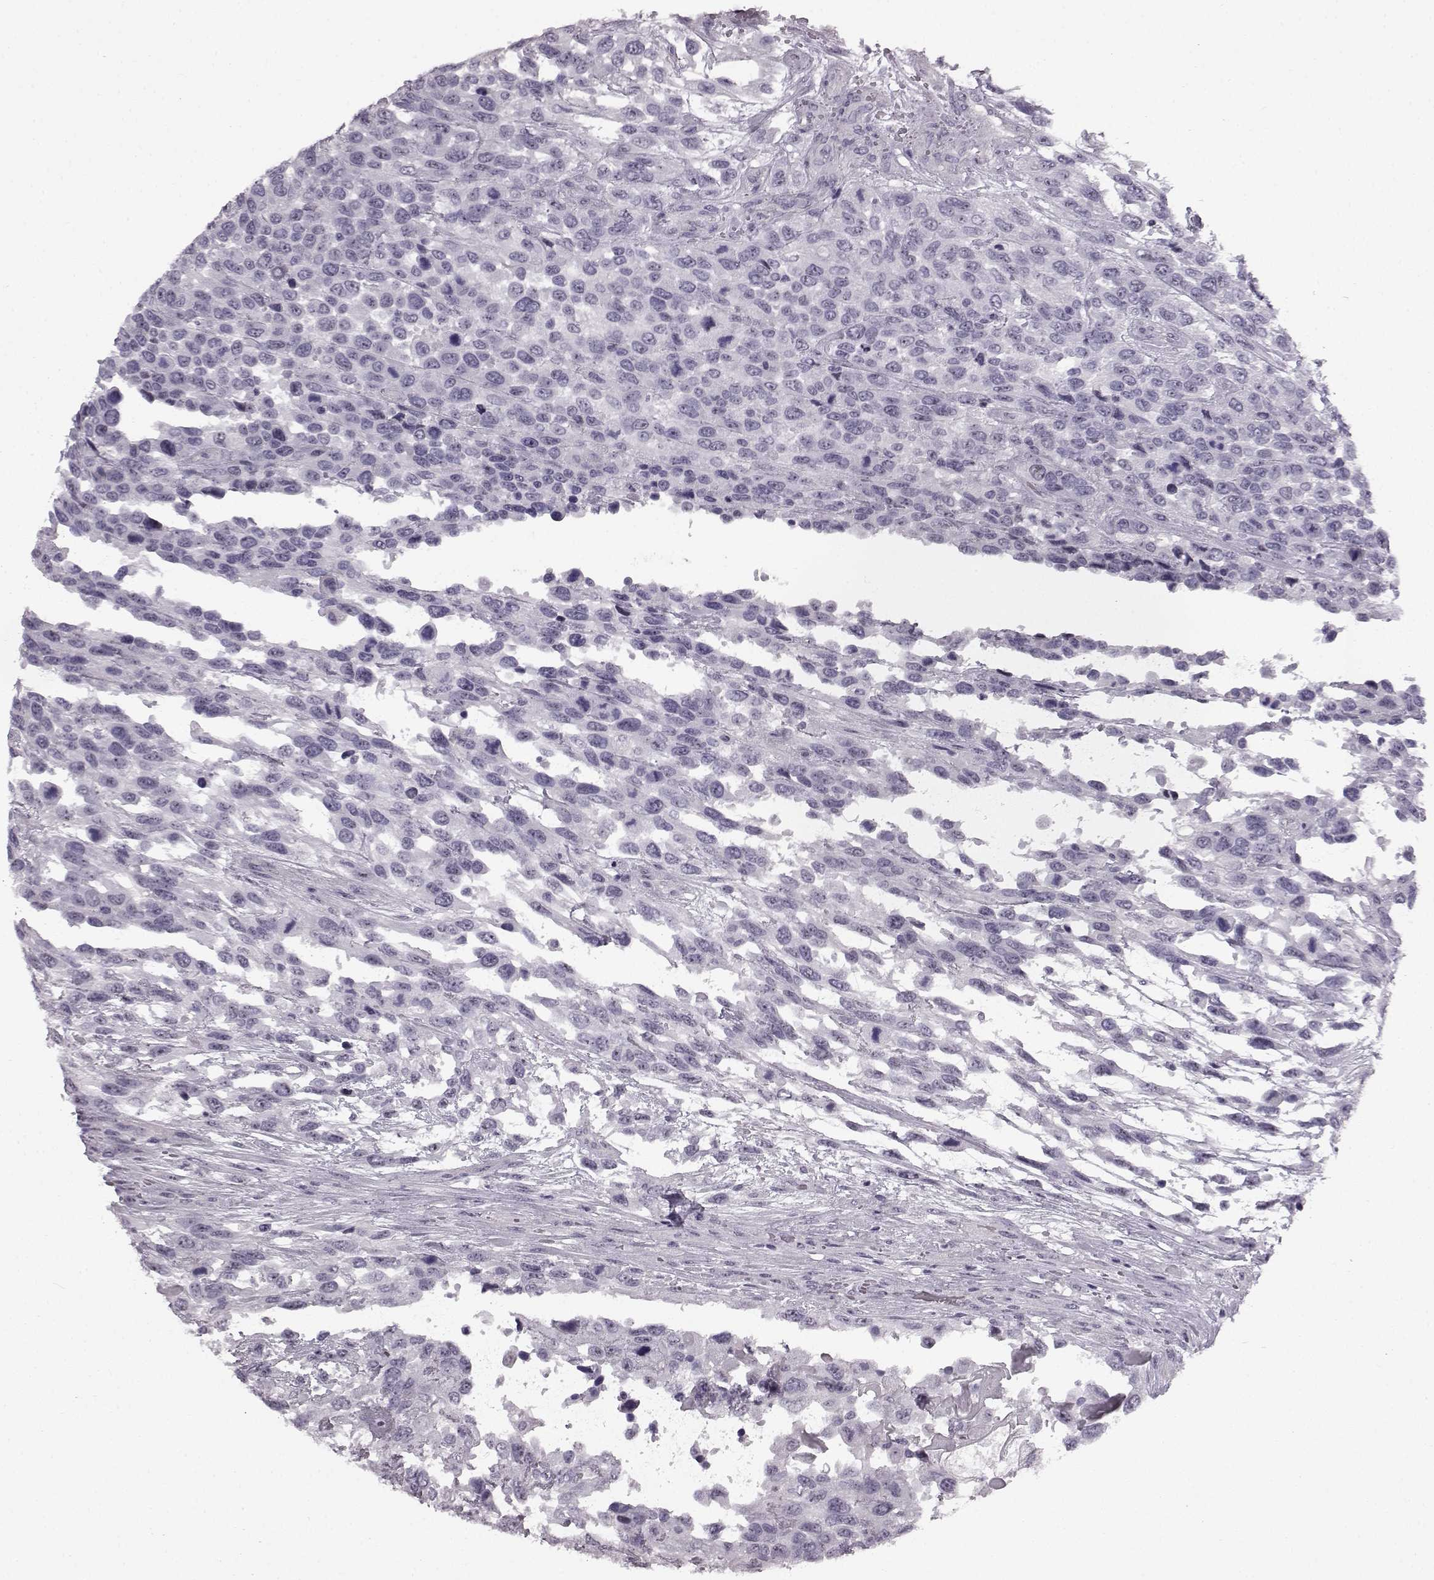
{"staining": {"intensity": "negative", "quantity": "none", "location": "none"}, "tissue": "urothelial cancer", "cell_type": "Tumor cells", "image_type": "cancer", "snomed": [{"axis": "morphology", "description": "Urothelial carcinoma, High grade"}, {"axis": "topography", "description": "Urinary bladder"}], "caption": "Image shows no significant protein positivity in tumor cells of urothelial cancer.", "gene": "PRPH2", "patient": {"sex": "female", "age": 70}}